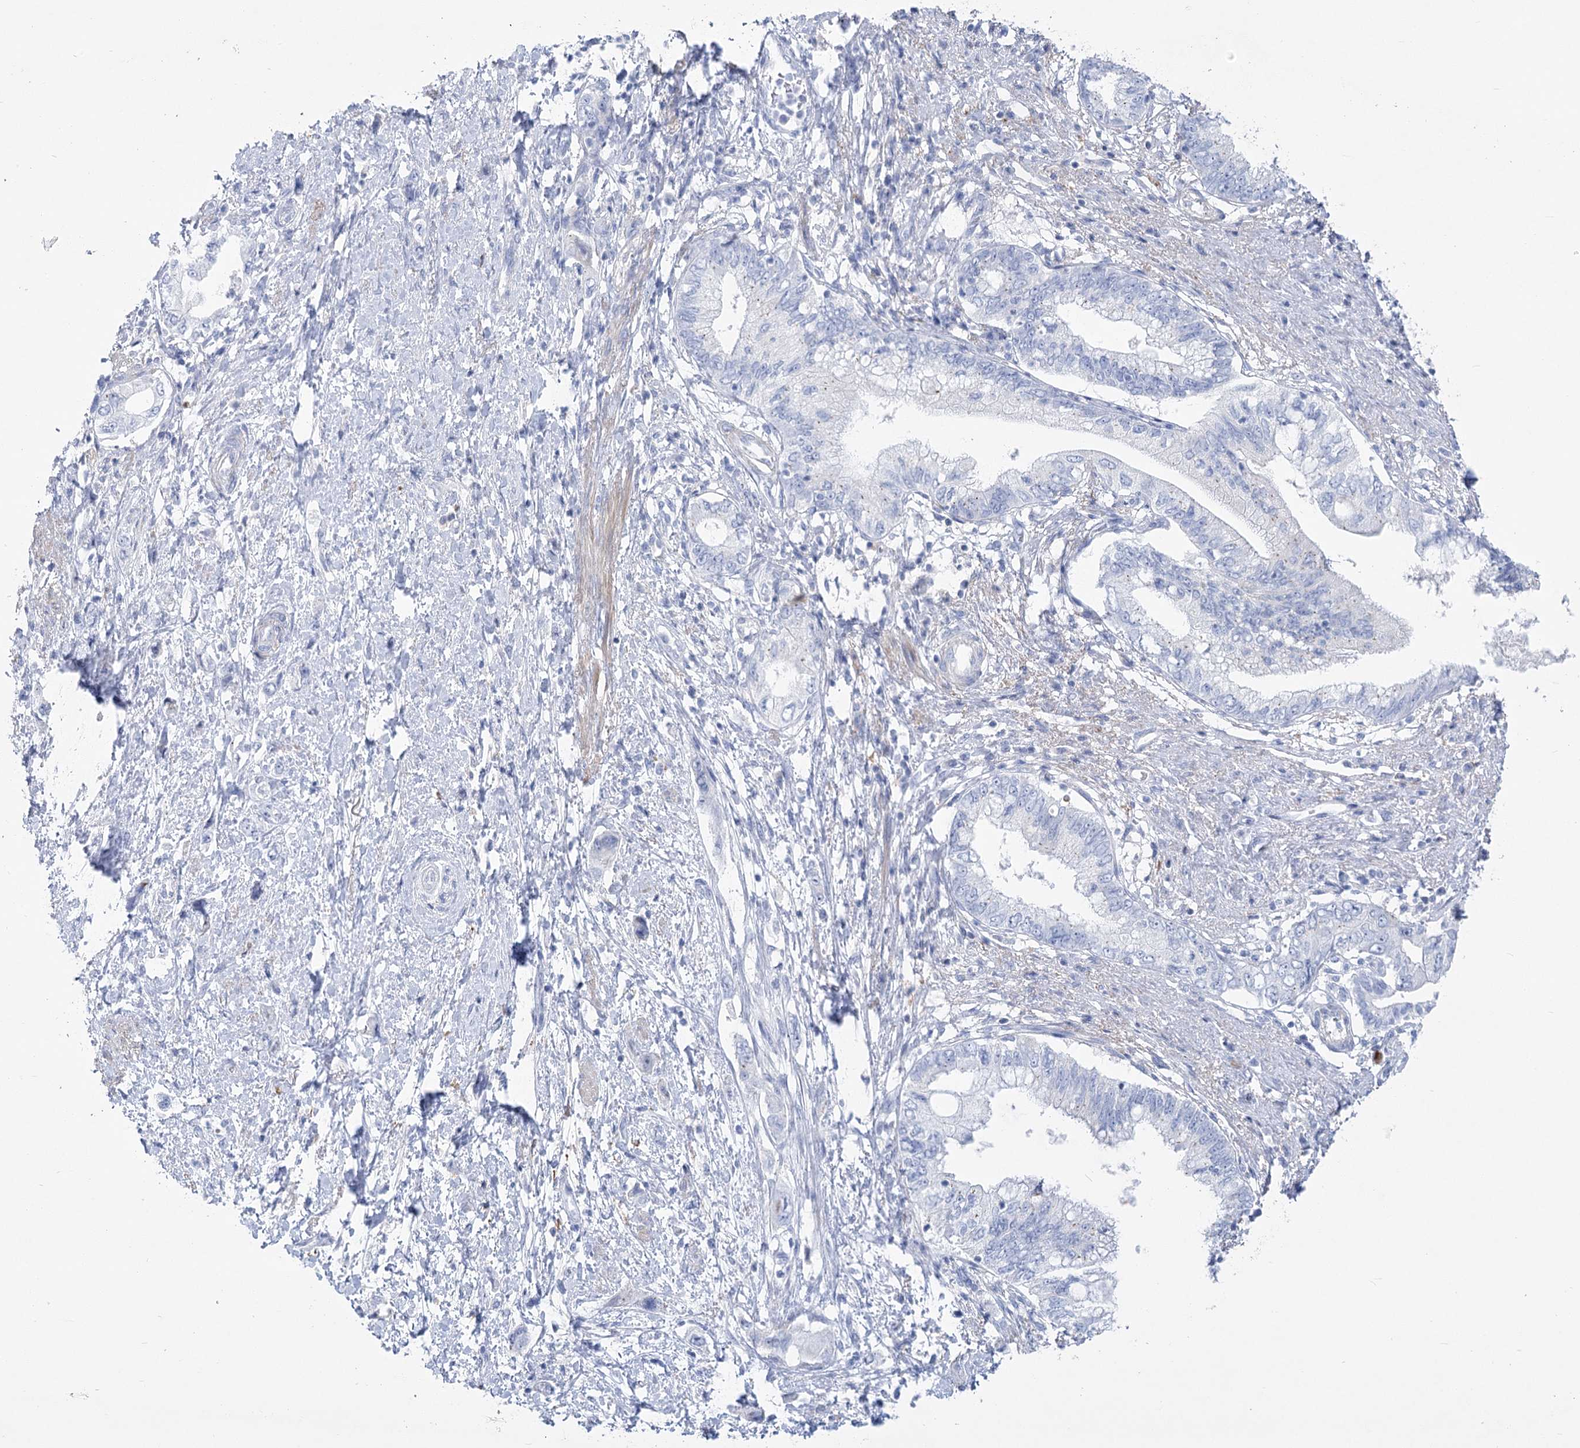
{"staining": {"intensity": "negative", "quantity": "none", "location": "none"}, "tissue": "pancreatic cancer", "cell_type": "Tumor cells", "image_type": "cancer", "snomed": [{"axis": "morphology", "description": "Adenocarcinoma, NOS"}, {"axis": "topography", "description": "Pancreas"}], "caption": "Tumor cells are negative for brown protein staining in pancreatic cancer.", "gene": "PCDHA1", "patient": {"sex": "female", "age": 73}}